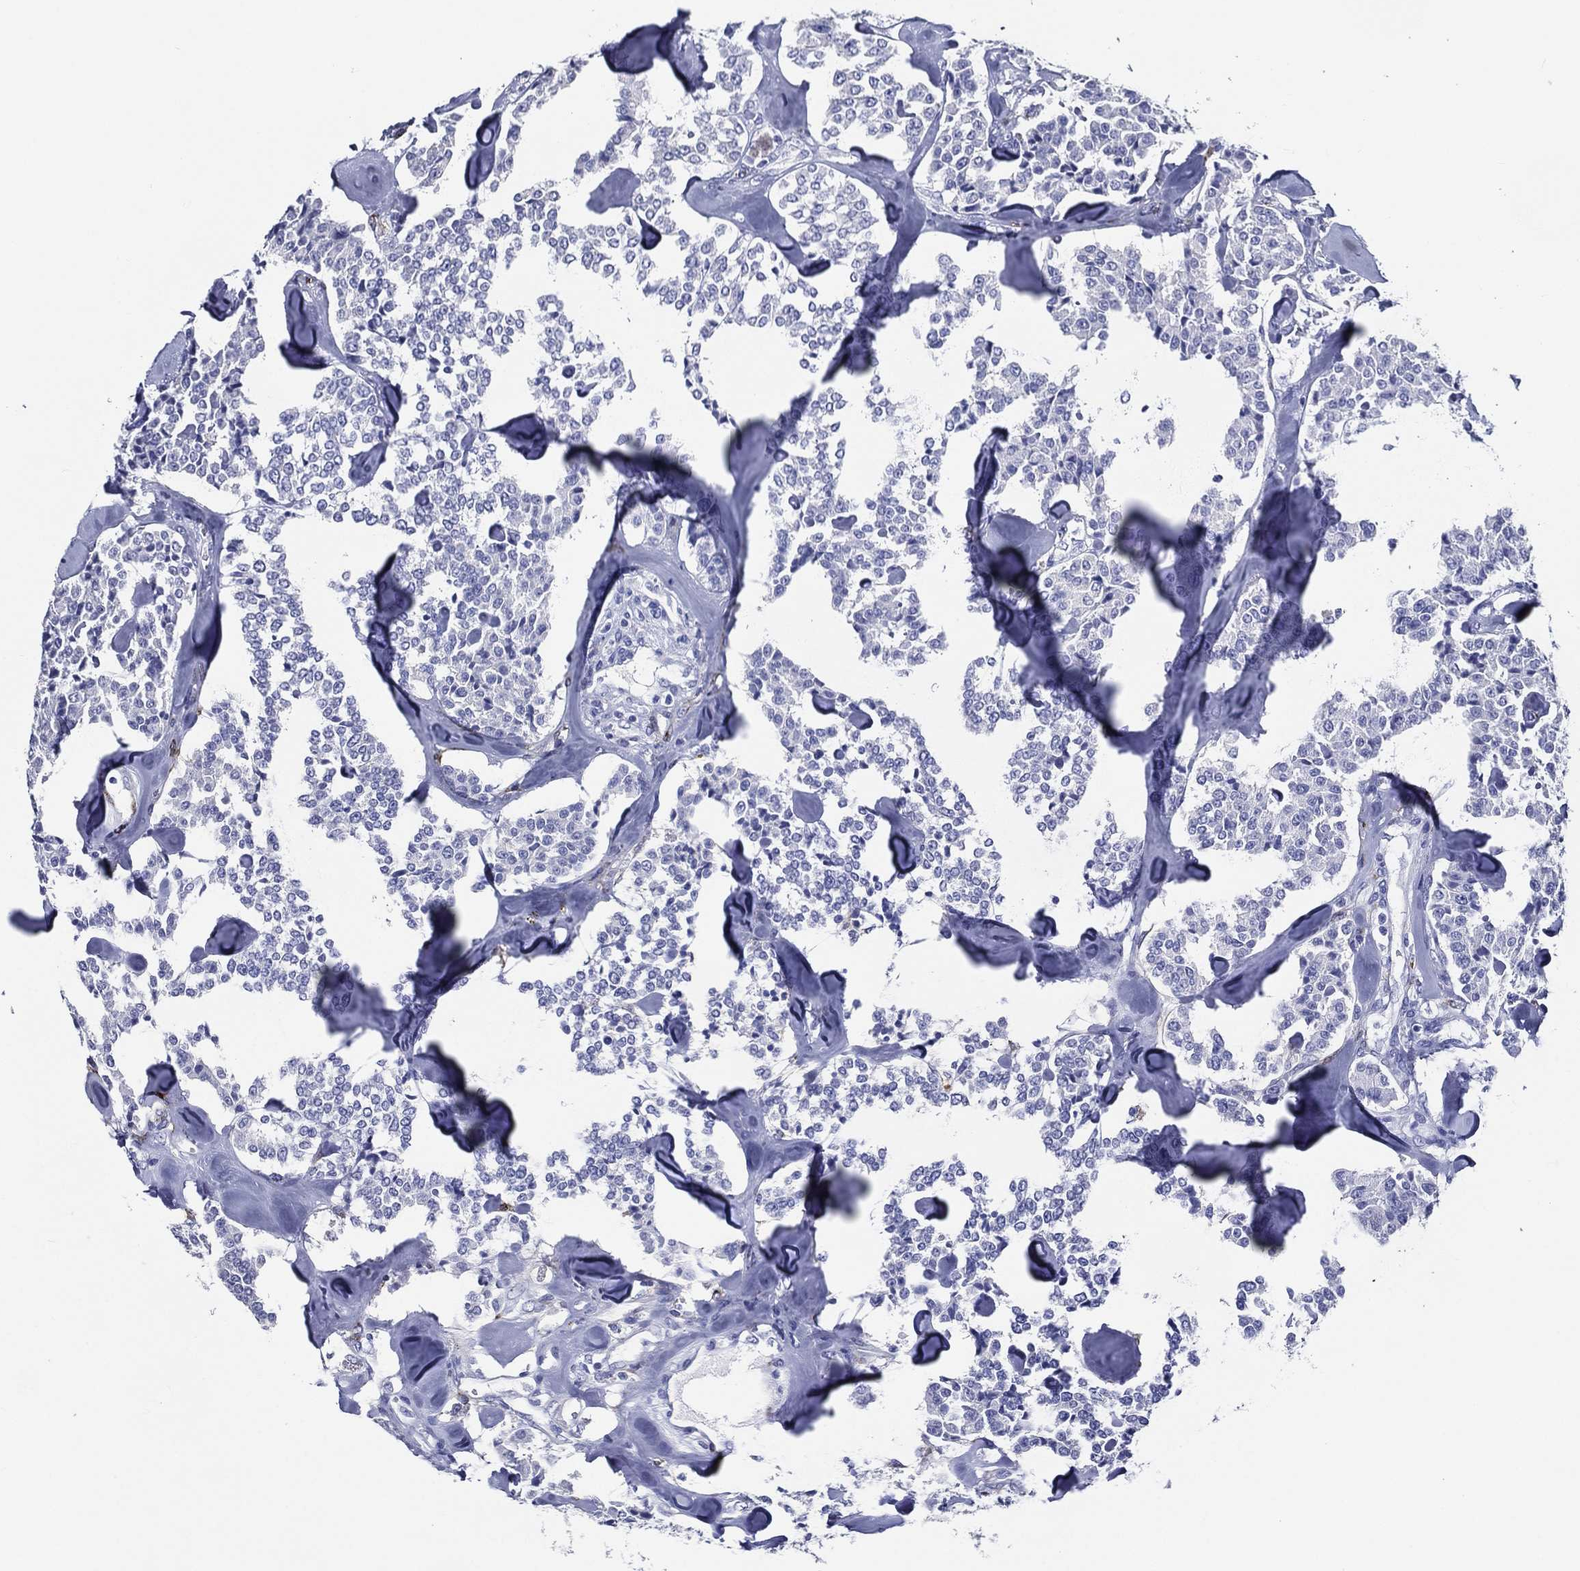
{"staining": {"intensity": "negative", "quantity": "none", "location": "none"}, "tissue": "carcinoid", "cell_type": "Tumor cells", "image_type": "cancer", "snomed": [{"axis": "morphology", "description": "Carcinoid, malignant, NOS"}, {"axis": "topography", "description": "Pancreas"}], "caption": "Tumor cells are negative for brown protein staining in carcinoid (malignant).", "gene": "ACE2", "patient": {"sex": "male", "age": 41}}